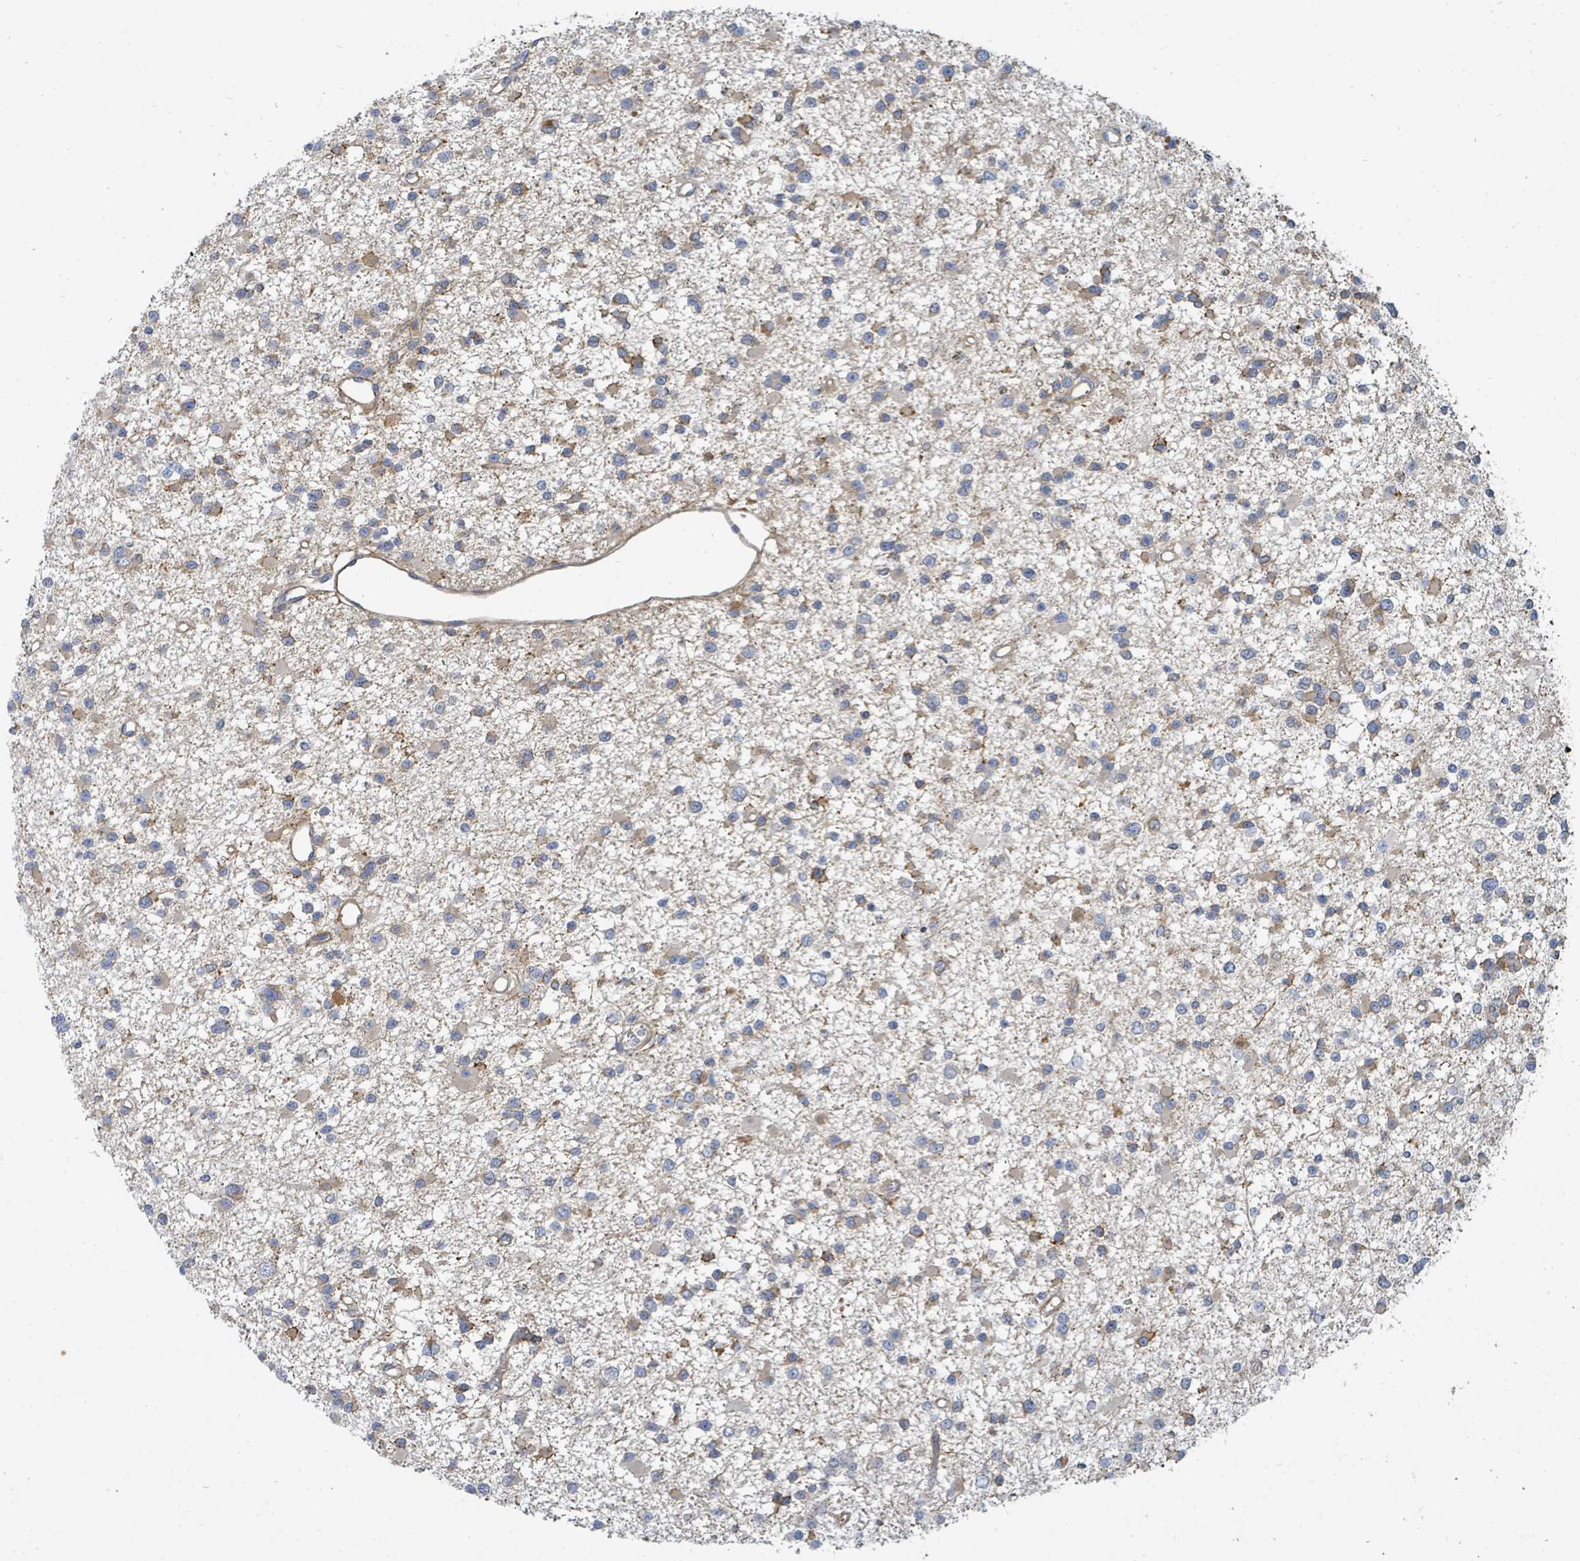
{"staining": {"intensity": "weak", "quantity": "<25%", "location": "cytoplasmic/membranous"}, "tissue": "glioma", "cell_type": "Tumor cells", "image_type": "cancer", "snomed": [{"axis": "morphology", "description": "Glioma, malignant, Low grade"}, {"axis": "topography", "description": "Brain"}], "caption": "Immunohistochemical staining of human malignant glioma (low-grade) reveals no significant expression in tumor cells. Nuclei are stained in blue.", "gene": "BOLA2B", "patient": {"sex": "female", "age": 22}}